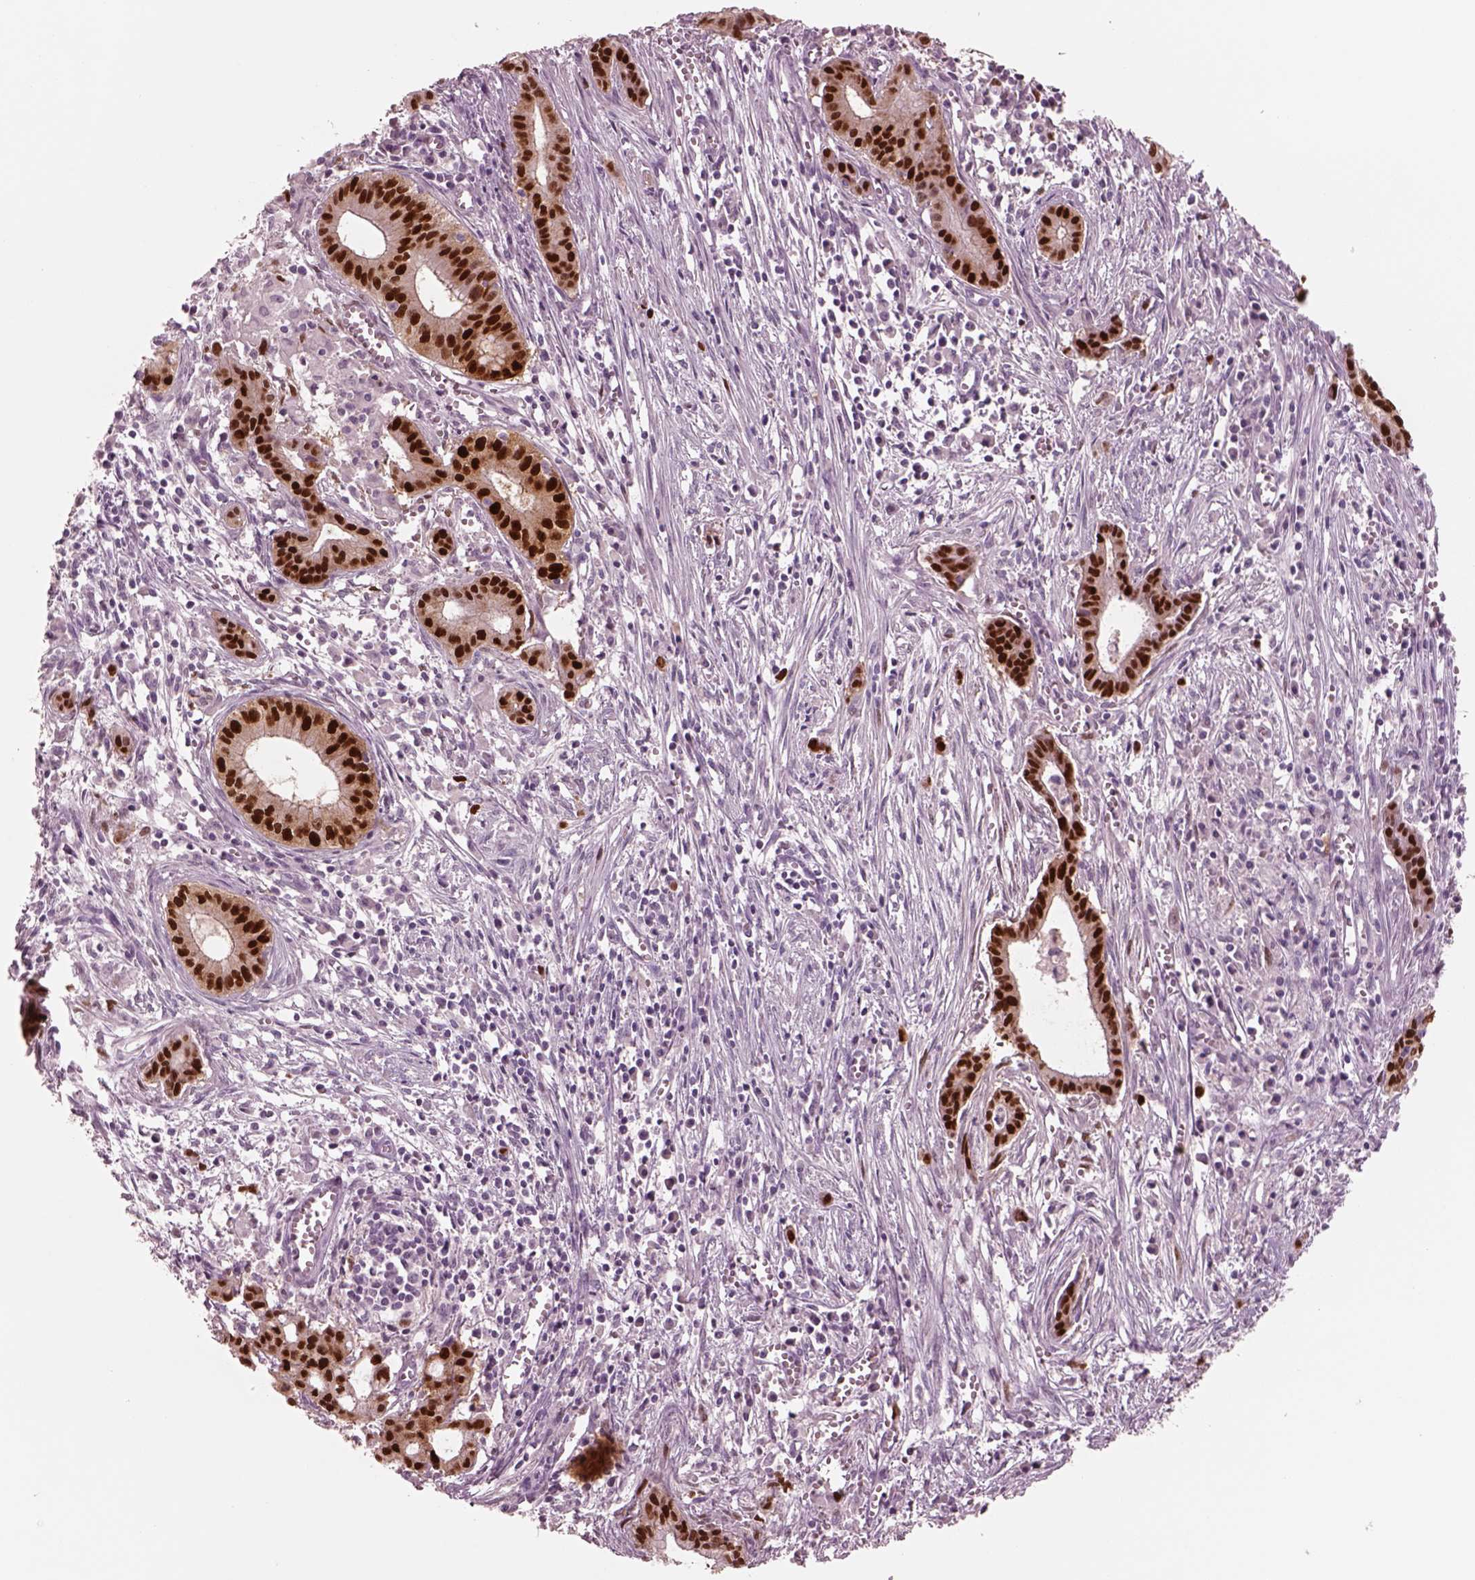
{"staining": {"intensity": "strong", "quantity": ">75%", "location": "nuclear"}, "tissue": "pancreatic cancer", "cell_type": "Tumor cells", "image_type": "cancer", "snomed": [{"axis": "morphology", "description": "Adenocarcinoma, NOS"}, {"axis": "topography", "description": "Pancreas"}], "caption": "Immunohistochemistry (IHC) micrograph of human pancreatic adenocarcinoma stained for a protein (brown), which shows high levels of strong nuclear expression in about >75% of tumor cells.", "gene": "SOX9", "patient": {"sex": "male", "age": 48}}